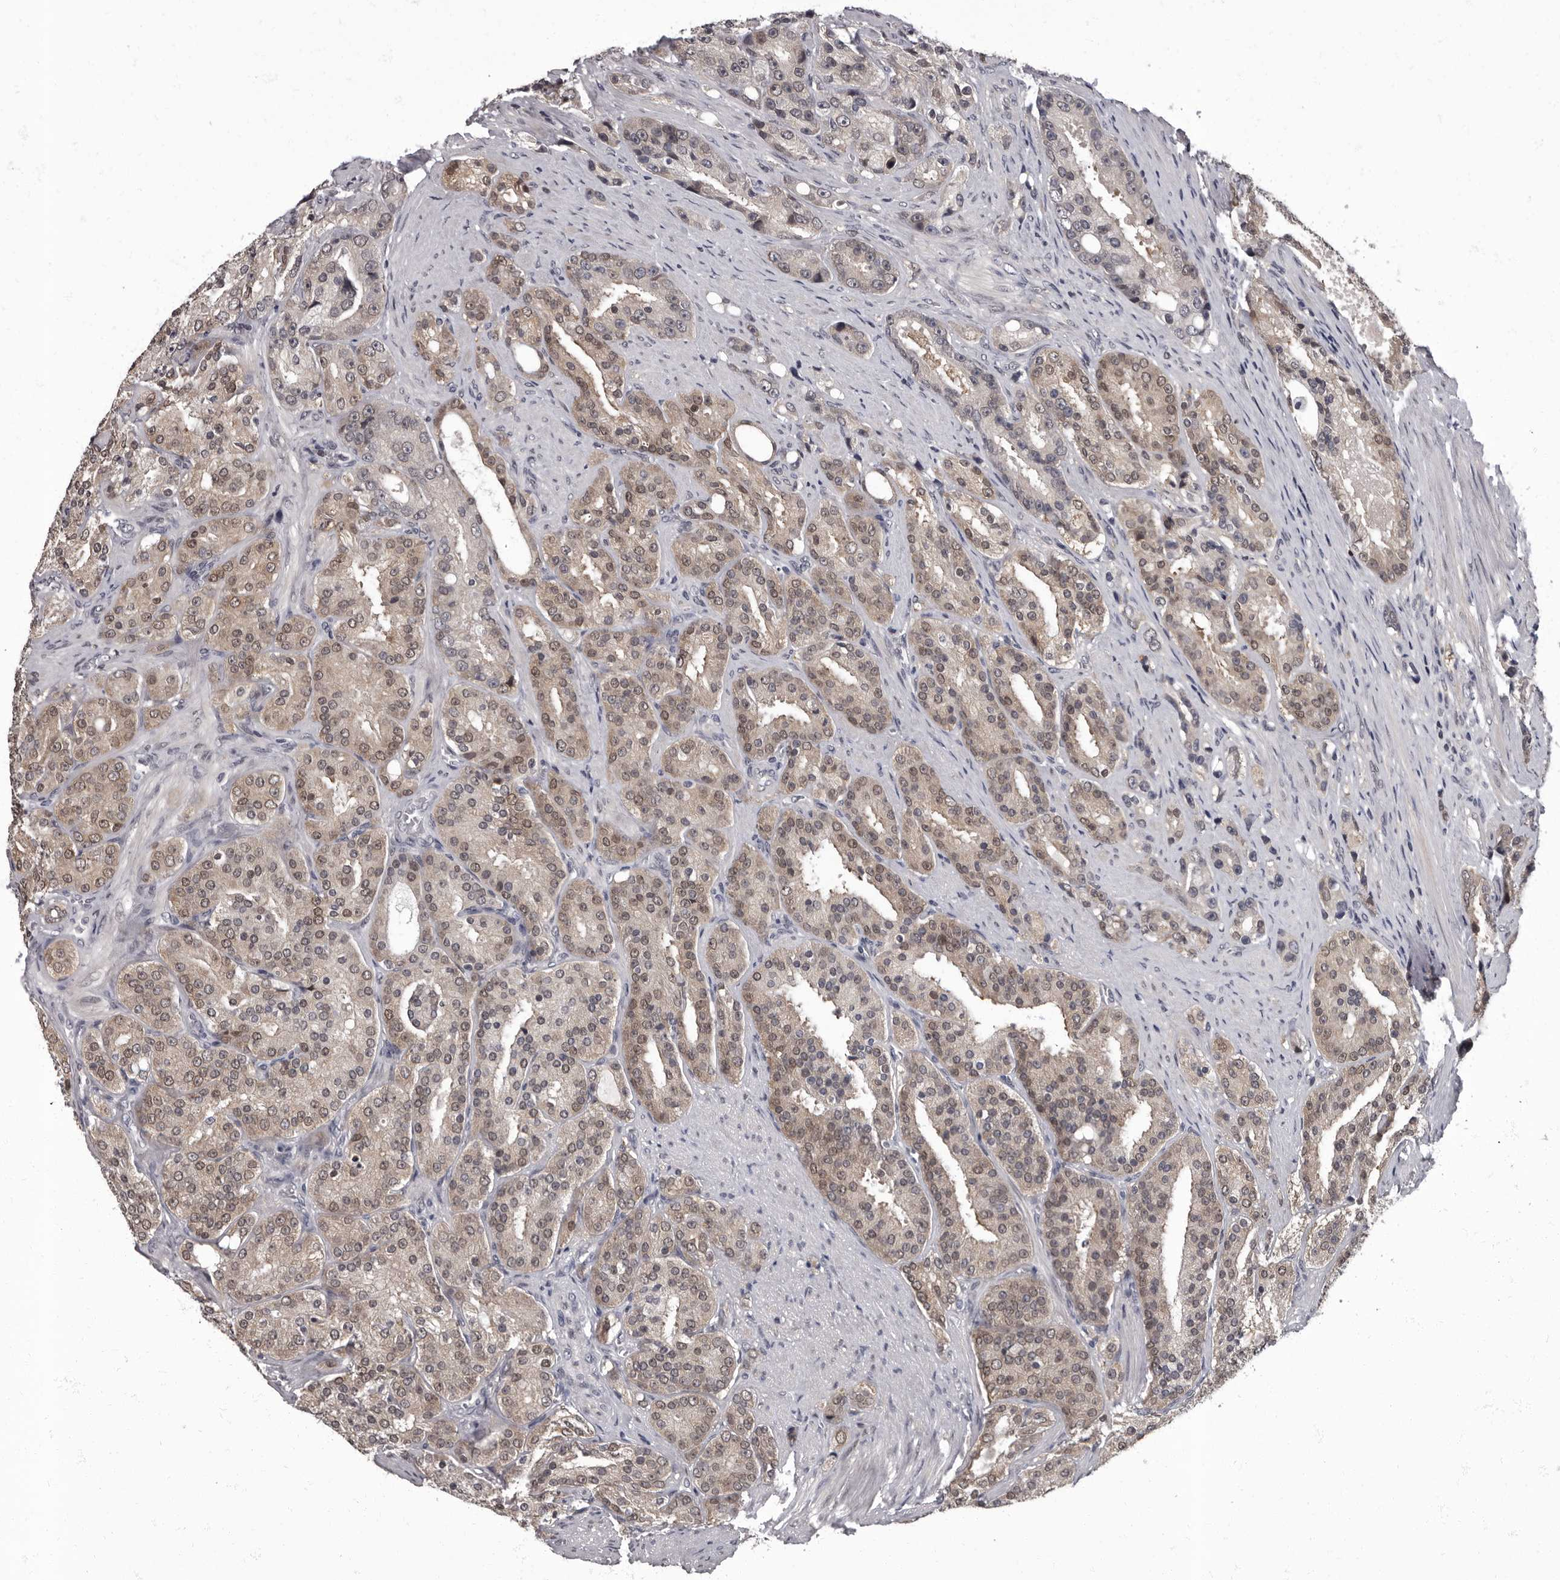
{"staining": {"intensity": "weak", "quantity": ">75%", "location": "cytoplasmic/membranous,nuclear"}, "tissue": "prostate cancer", "cell_type": "Tumor cells", "image_type": "cancer", "snomed": [{"axis": "morphology", "description": "Adenocarcinoma, High grade"}, {"axis": "topography", "description": "Prostate"}], "caption": "A histopathology image showing weak cytoplasmic/membranous and nuclear expression in about >75% of tumor cells in prostate cancer (adenocarcinoma (high-grade)), as visualized by brown immunohistochemical staining.", "gene": "C1orf50", "patient": {"sex": "male", "age": 60}}